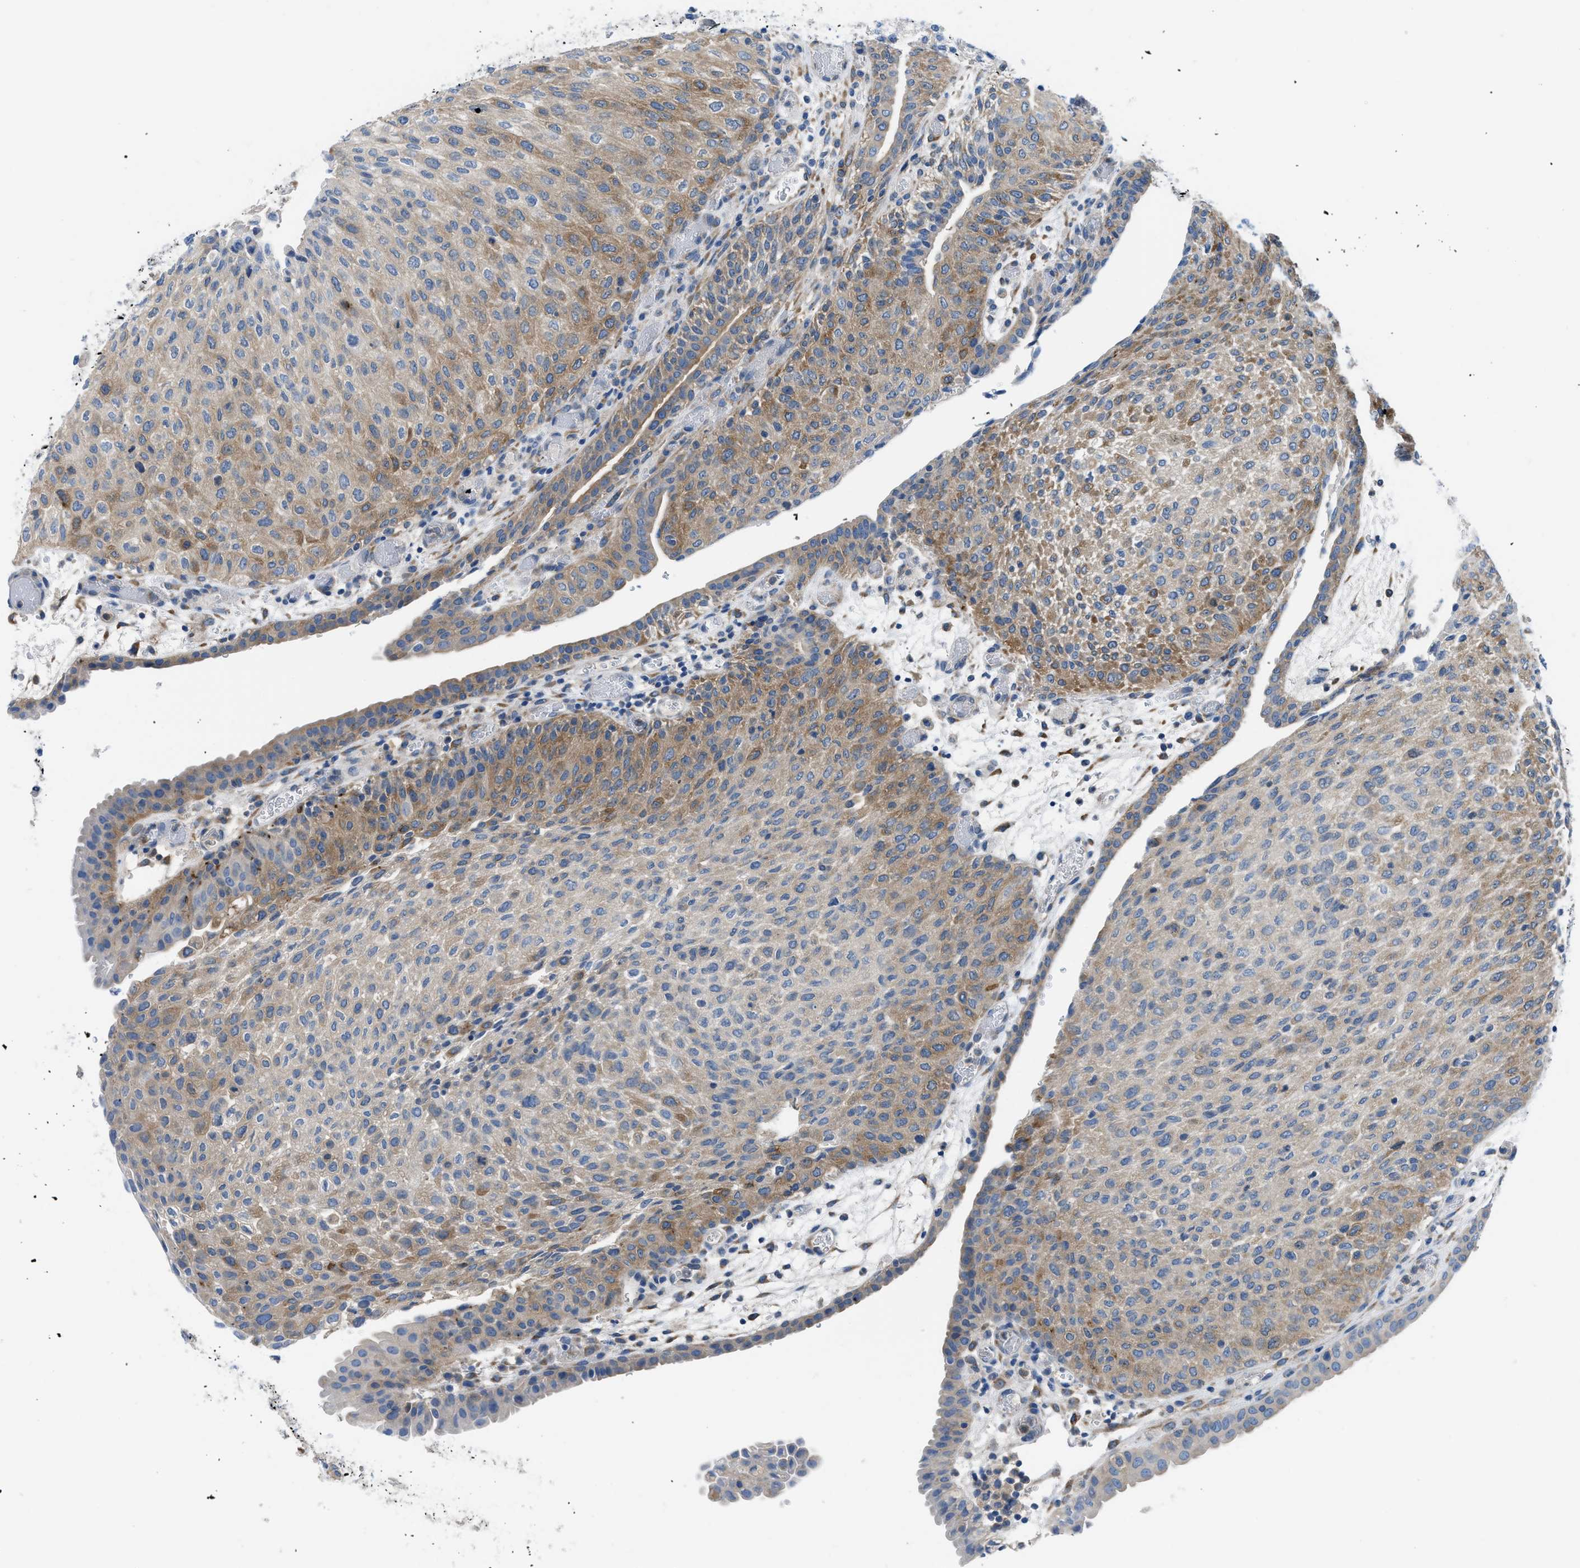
{"staining": {"intensity": "moderate", "quantity": "25%-75%", "location": "cytoplasmic/membranous"}, "tissue": "urothelial cancer", "cell_type": "Tumor cells", "image_type": "cancer", "snomed": [{"axis": "morphology", "description": "Urothelial carcinoma, Low grade"}, {"axis": "morphology", "description": "Urothelial carcinoma, High grade"}, {"axis": "topography", "description": "Urinary bladder"}], "caption": "An image showing moderate cytoplasmic/membranous staining in about 25%-75% of tumor cells in urothelial cancer, as visualized by brown immunohistochemical staining.", "gene": "BNC2", "patient": {"sex": "male", "age": 35}}